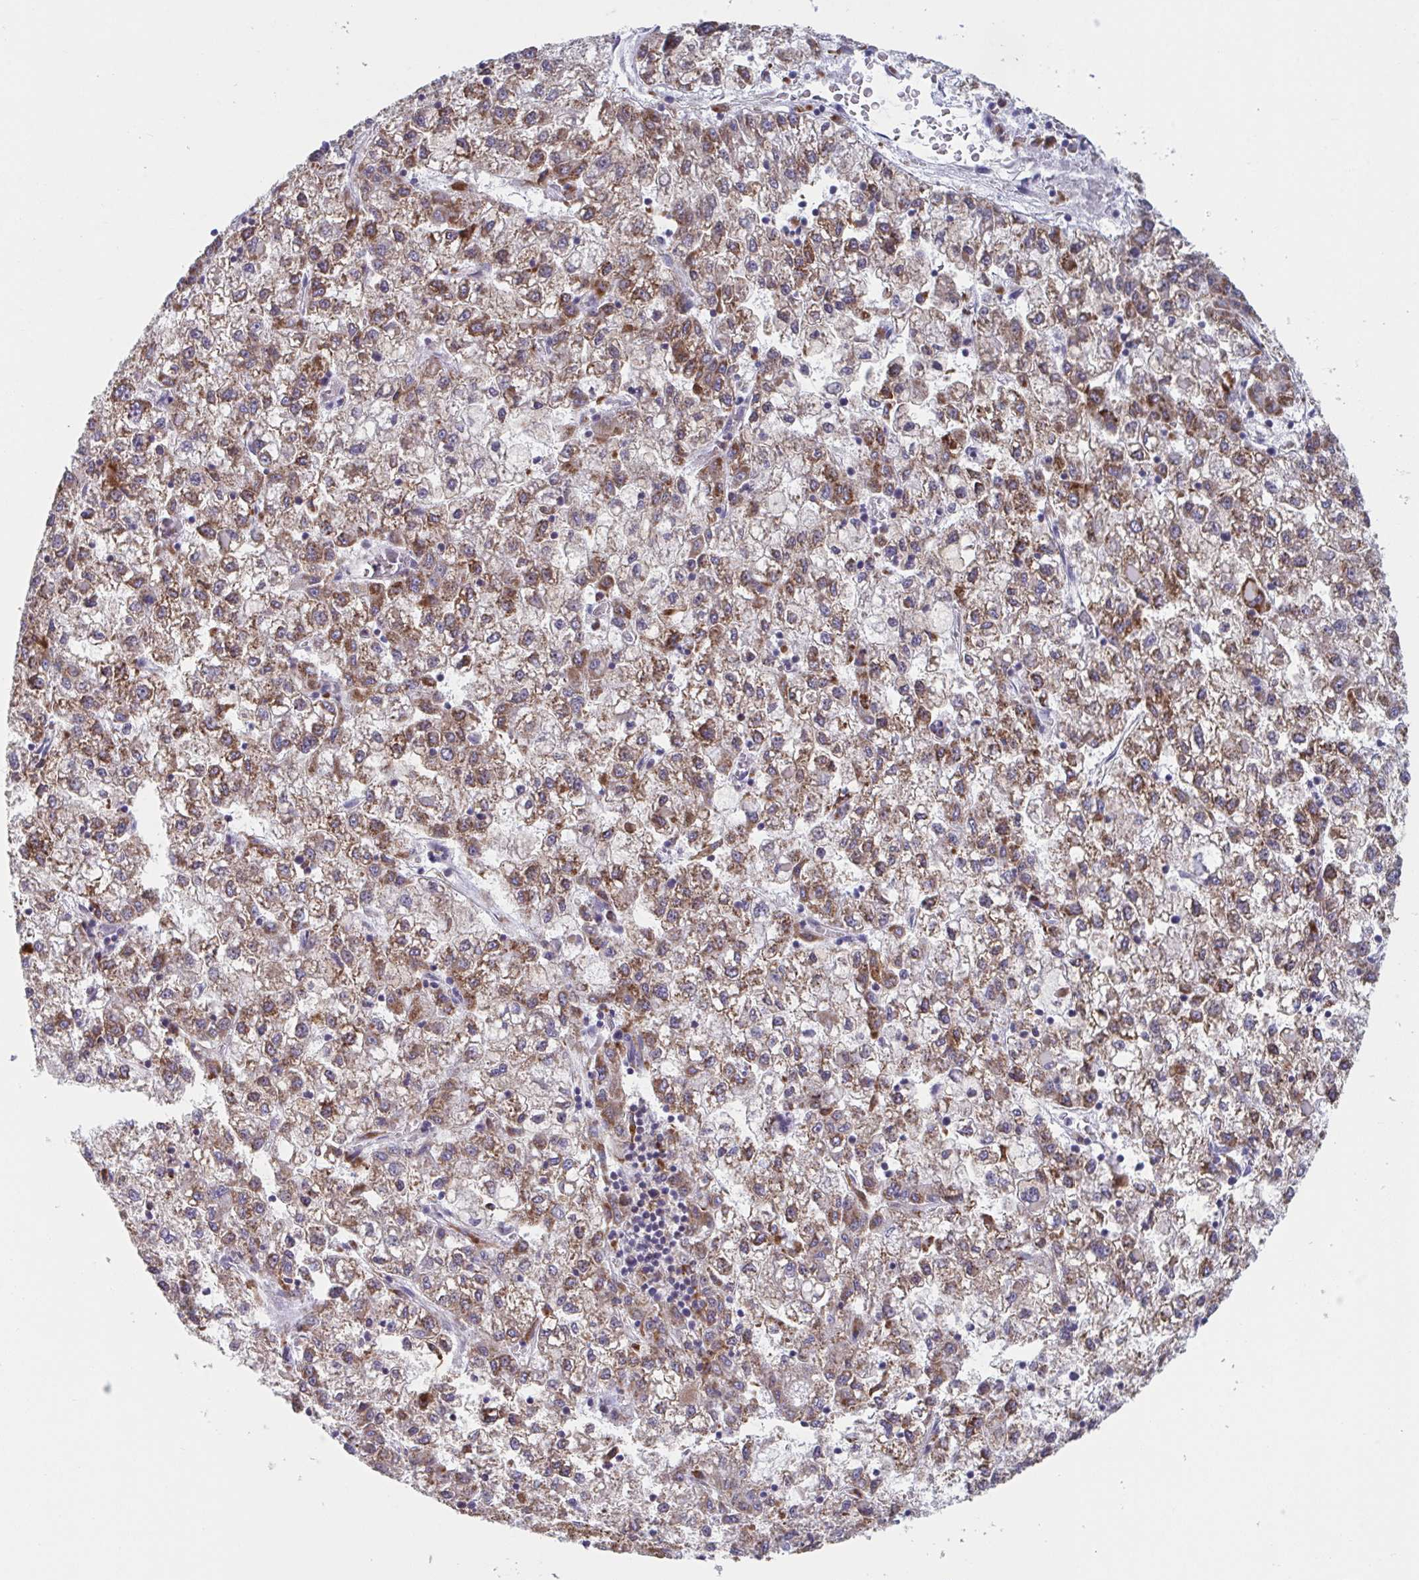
{"staining": {"intensity": "moderate", "quantity": ">75%", "location": "cytoplasmic/membranous"}, "tissue": "liver cancer", "cell_type": "Tumor cells", "image_type": "cancer", "snomed": [{"axis": "morphology", "description": "Carcinoma, Hepatocellular, NOS"}, {"axis": "topography", "description": "Liver"}], "caption": "Moderate cytoplasmic/membranous expression for a protein is present in approximately >75% of tumor cells of hepatocellular carcinoma (liver) using immunohistochemistry (IHC).", "gene": "NIPSNAP1", "patient": {"sex": "male", "age": 40}}